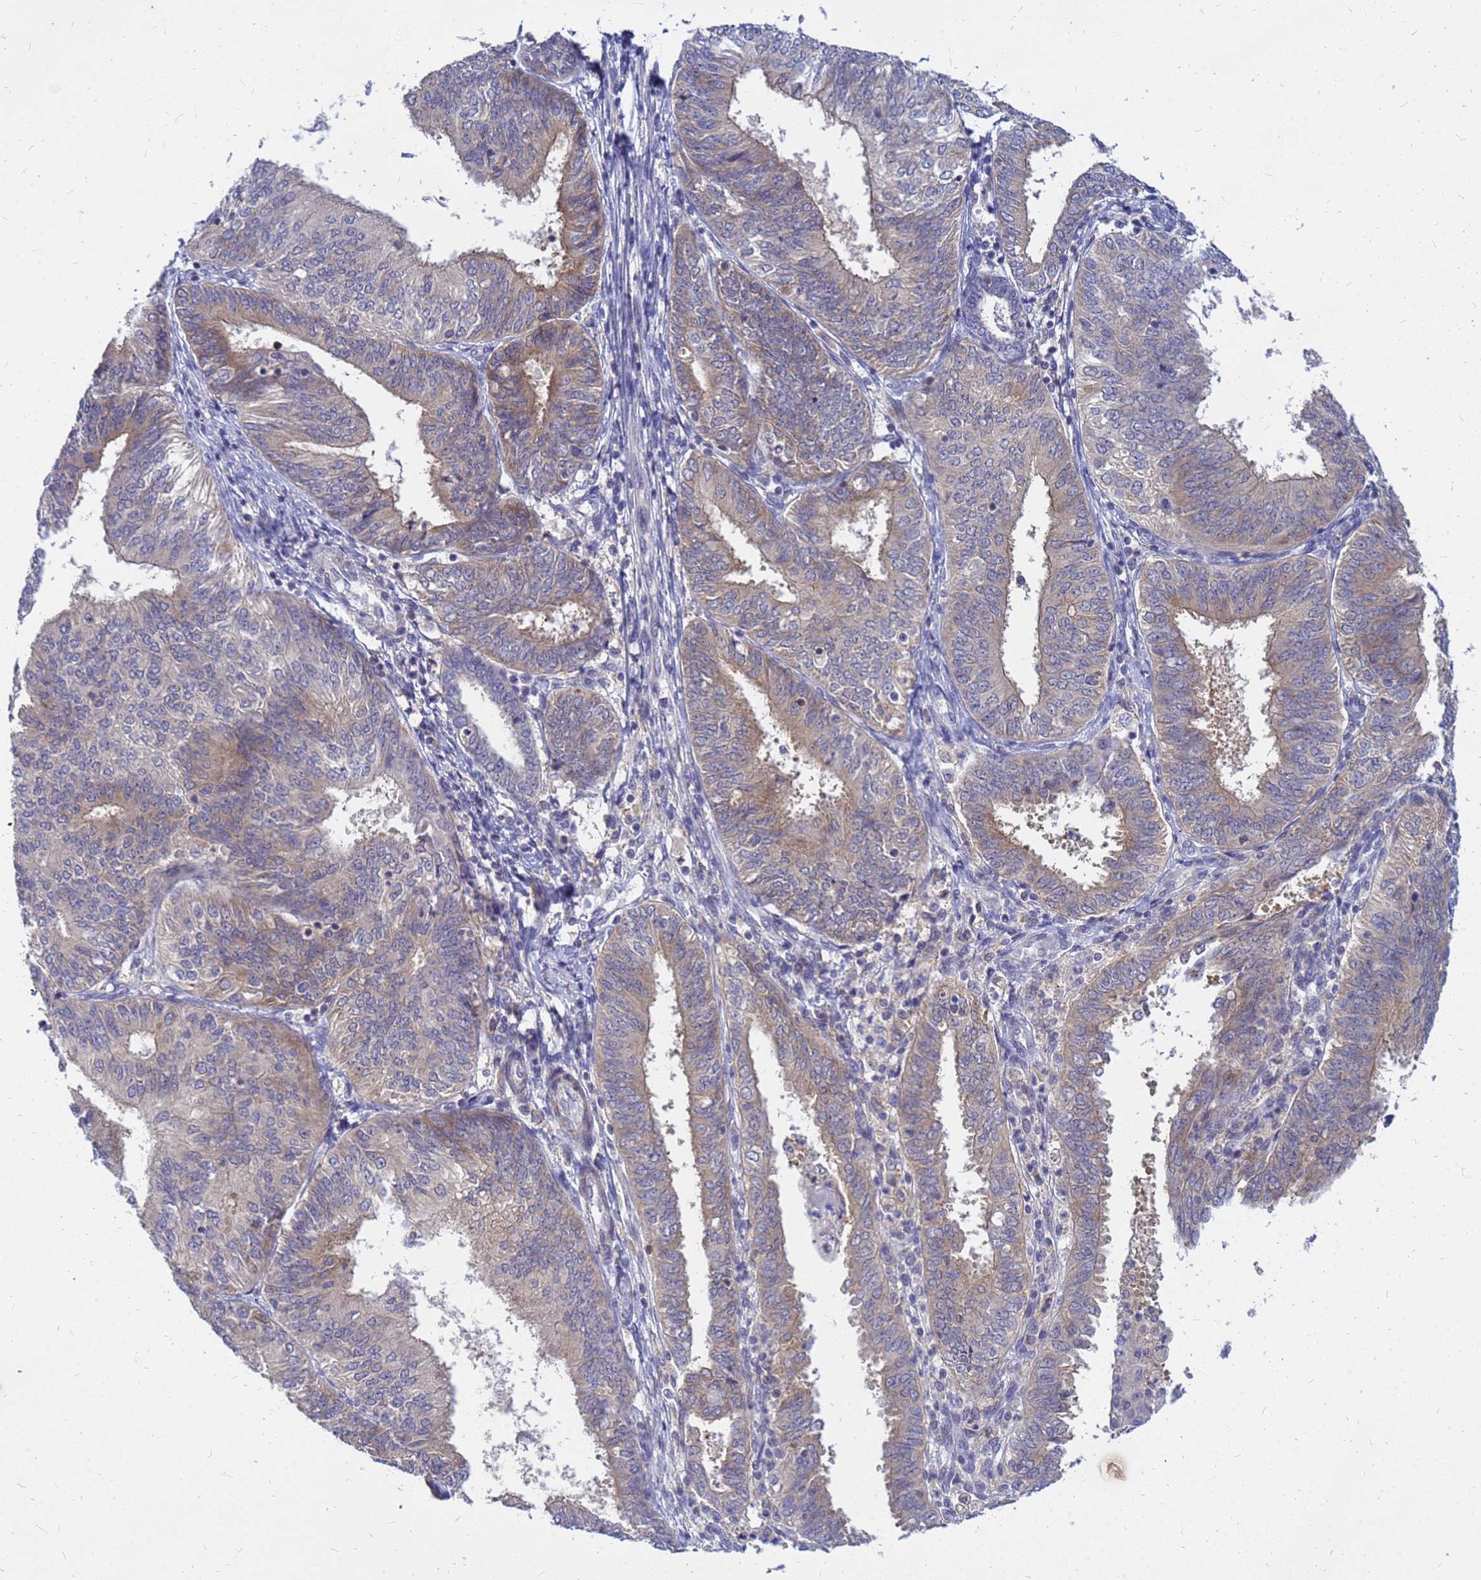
{"staining": {"intensity": "moderate", "quantity": "<25%", "location": "cytoplasmic/membranous"}, "tissue": "endometrial cancer", "cell_type": "Tumor cells", "image_type": "cancer", "snomed": [{"axis": "morphology", "description": "Adenocarcinoma, NOS"}, {"axis": "topography", "description": "Endometrium"}], "caption": "The histopathology image demonstrates a brown stain indicating the presence of a protein in the cytoplasmic/membranous of tumor cells in endometrial adenocarcinoma.", "gene": "SRGAP3", "patient": {"sex": "female", "age": 58}}